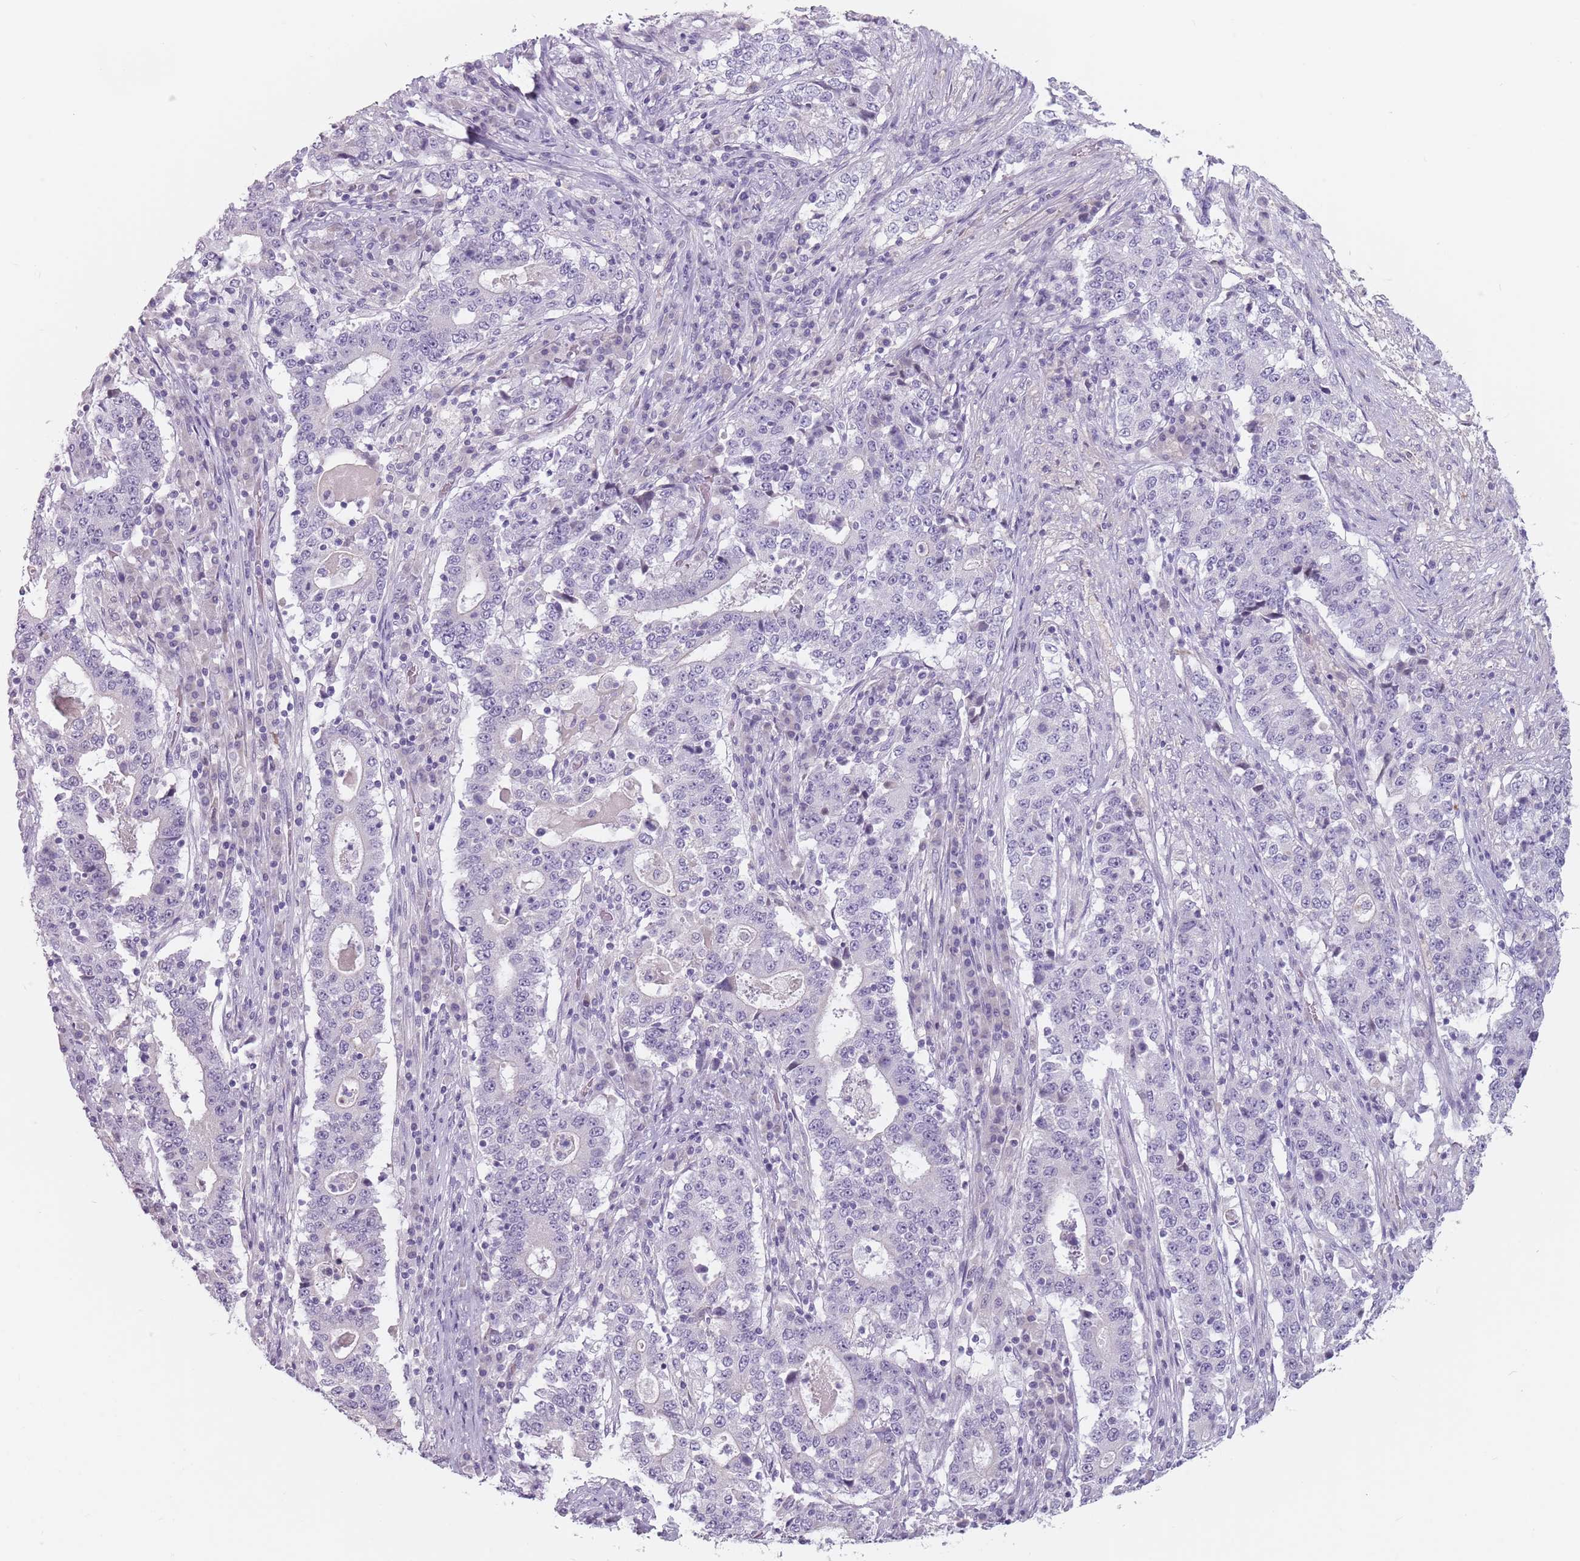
{"staining": {"intensity": "negative", "quantity": "none", "location": "none"}, "tissue": "stomach cancer", "cell_type": "Tumor cells", "image_type": "cancer", "snomed": [{"axis": "morphology", "description": "Adenocarcinoma, NOS"}, {"axis": "topography", "description": "Stomach"}], "caption": "Tumor cells are negative for brown protein staining in stomach cancer (adenocarcinoma).", "gene": "CEP19", "patient": {"sex": "male", "age": 59}}